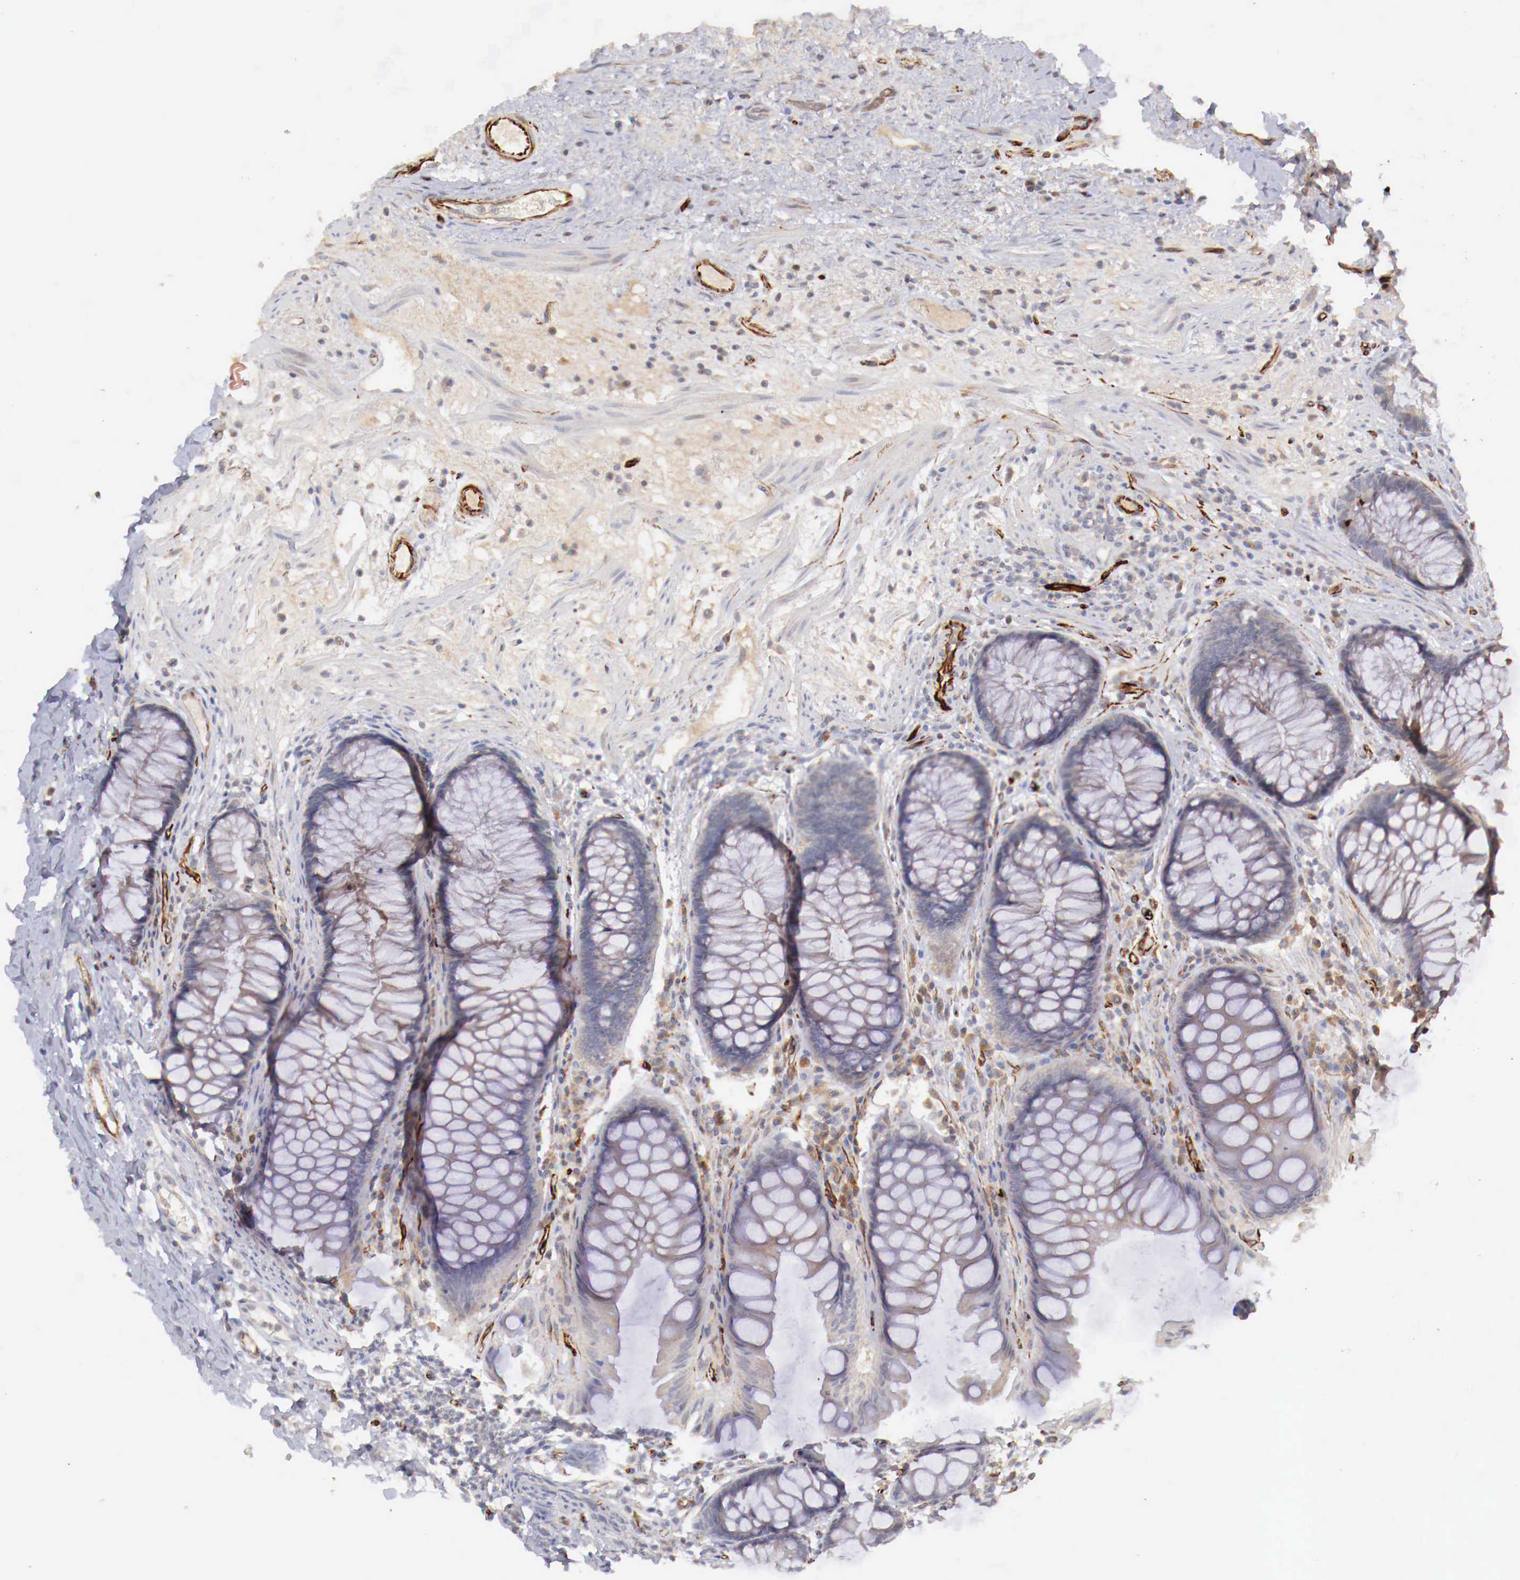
{"staining": {"intensity": "negative", "quantity": "none", "location": "none"}, "tissue": "rectum", "cell_type": "Glandular cells", "image_type": "normal", "snomed": [{"axis": "morphology", "description": "Normal tissue, NOS"}, {"axis": "topography", "description": "Rectum"}], "caption": "Unremarkable rectum was stained to show a protein in brown. There is no significant expression in glandular cells. The staining was performed using DAB (3,3'-diaminobenzidine) to visualize the protein expression in brown, while the nuclei were stained in blue with hematoxylin (Magnification: 20x).", "gene": "WT1", "patient": {"sex": "male", "age": 77}}